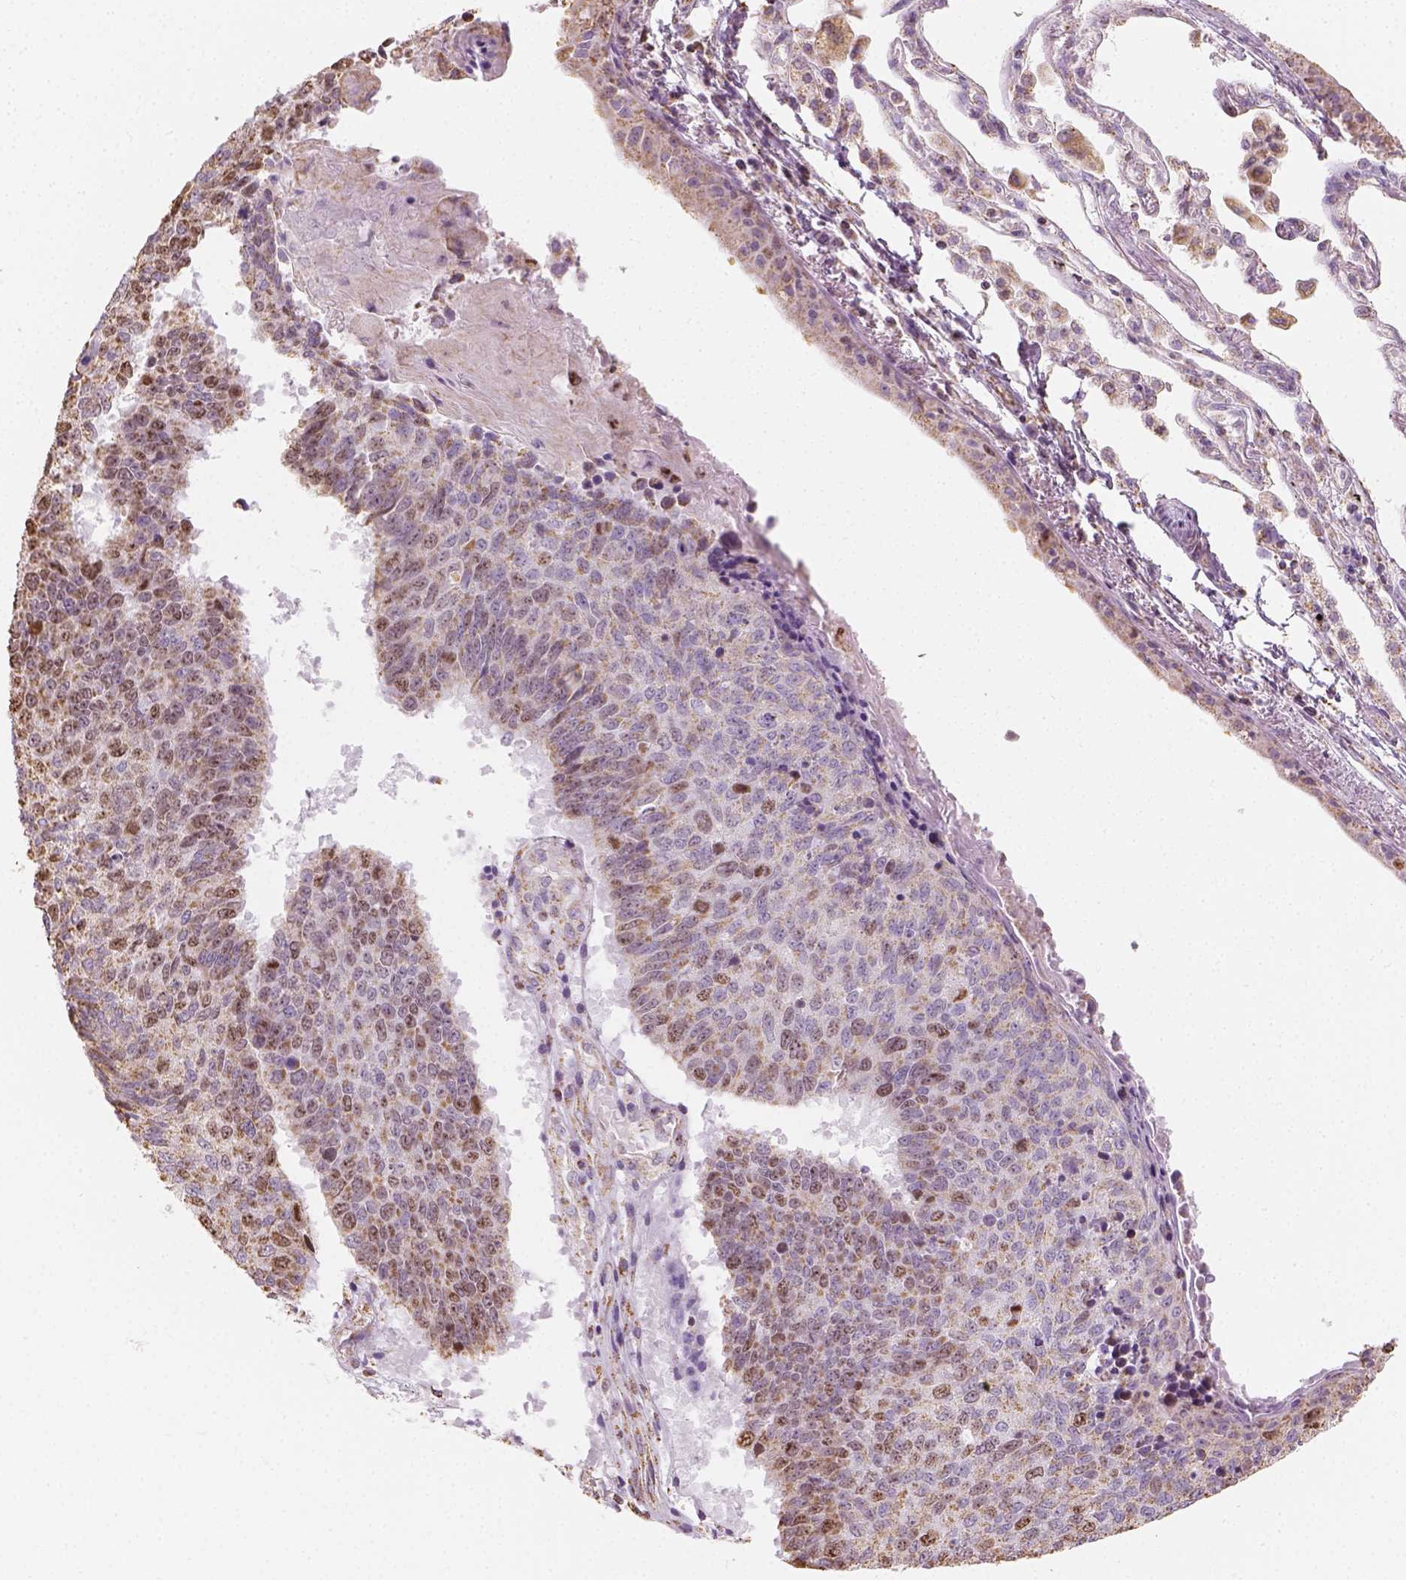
{"staining": {"intensity": "moderate", "quantity": ">75%", "location": "cytoplasmic/membranous,nuclear"}, "tissue": "lung cancer", "cell_type": "Tumor cells", "image_type": "cancer", "snomed": [{"axis": "morphology", "description": "Squamous cell carcinoma, NOS"}, {"axis": "topography", "description": "Lung"}], "caption": "A brown stain labels moderate cytoplasmic/membranous and nuclear positivity of a protein in lung cancer tumor cells.", "gene": "LCA5", "patient": {"sex": "male", "age": 73}}